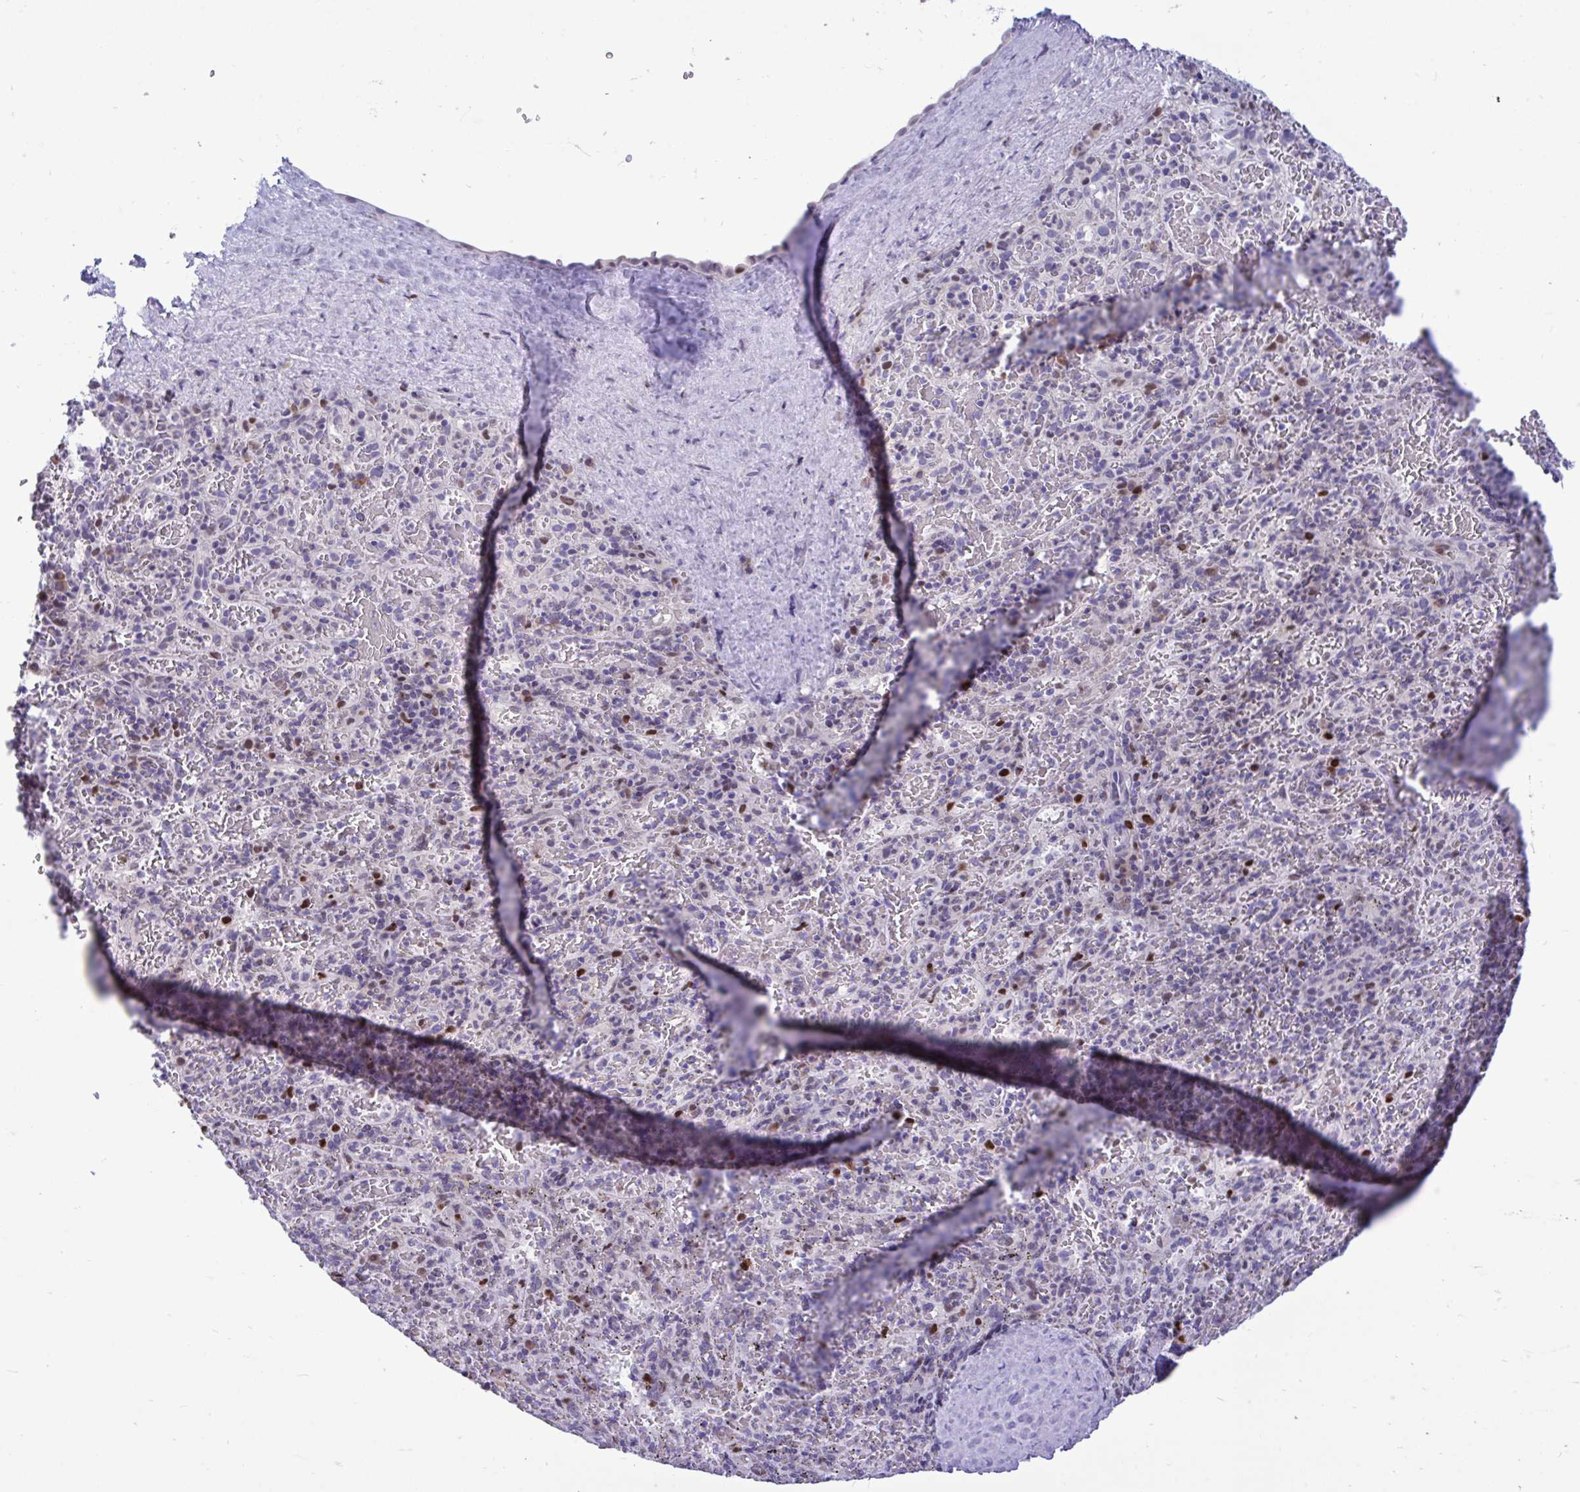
{"staining": {"intensity": "strong", "quantity": "<25%", "location": "nuclear"}, "tissue": "spleen", "cell_type": "Cells in red pulp", "image_type": "normal", "snomed": [{"axis": "morphology", "description": "Normal tissue, NOS"}, {"axis": "topography", "description": "Spleen"}], "caption": "Cells in red pulp show medium levels of strong nuclear positivity in about <25% of cells in normal human spleen. Using DAB (3,3'-diaminobenzidine) (brown) and hematoxylin (blue) stains, captured at high magnification using brightfield microscopy.", "gene": "C1QL2", "patient": {"sex": "male", "age": 57}}